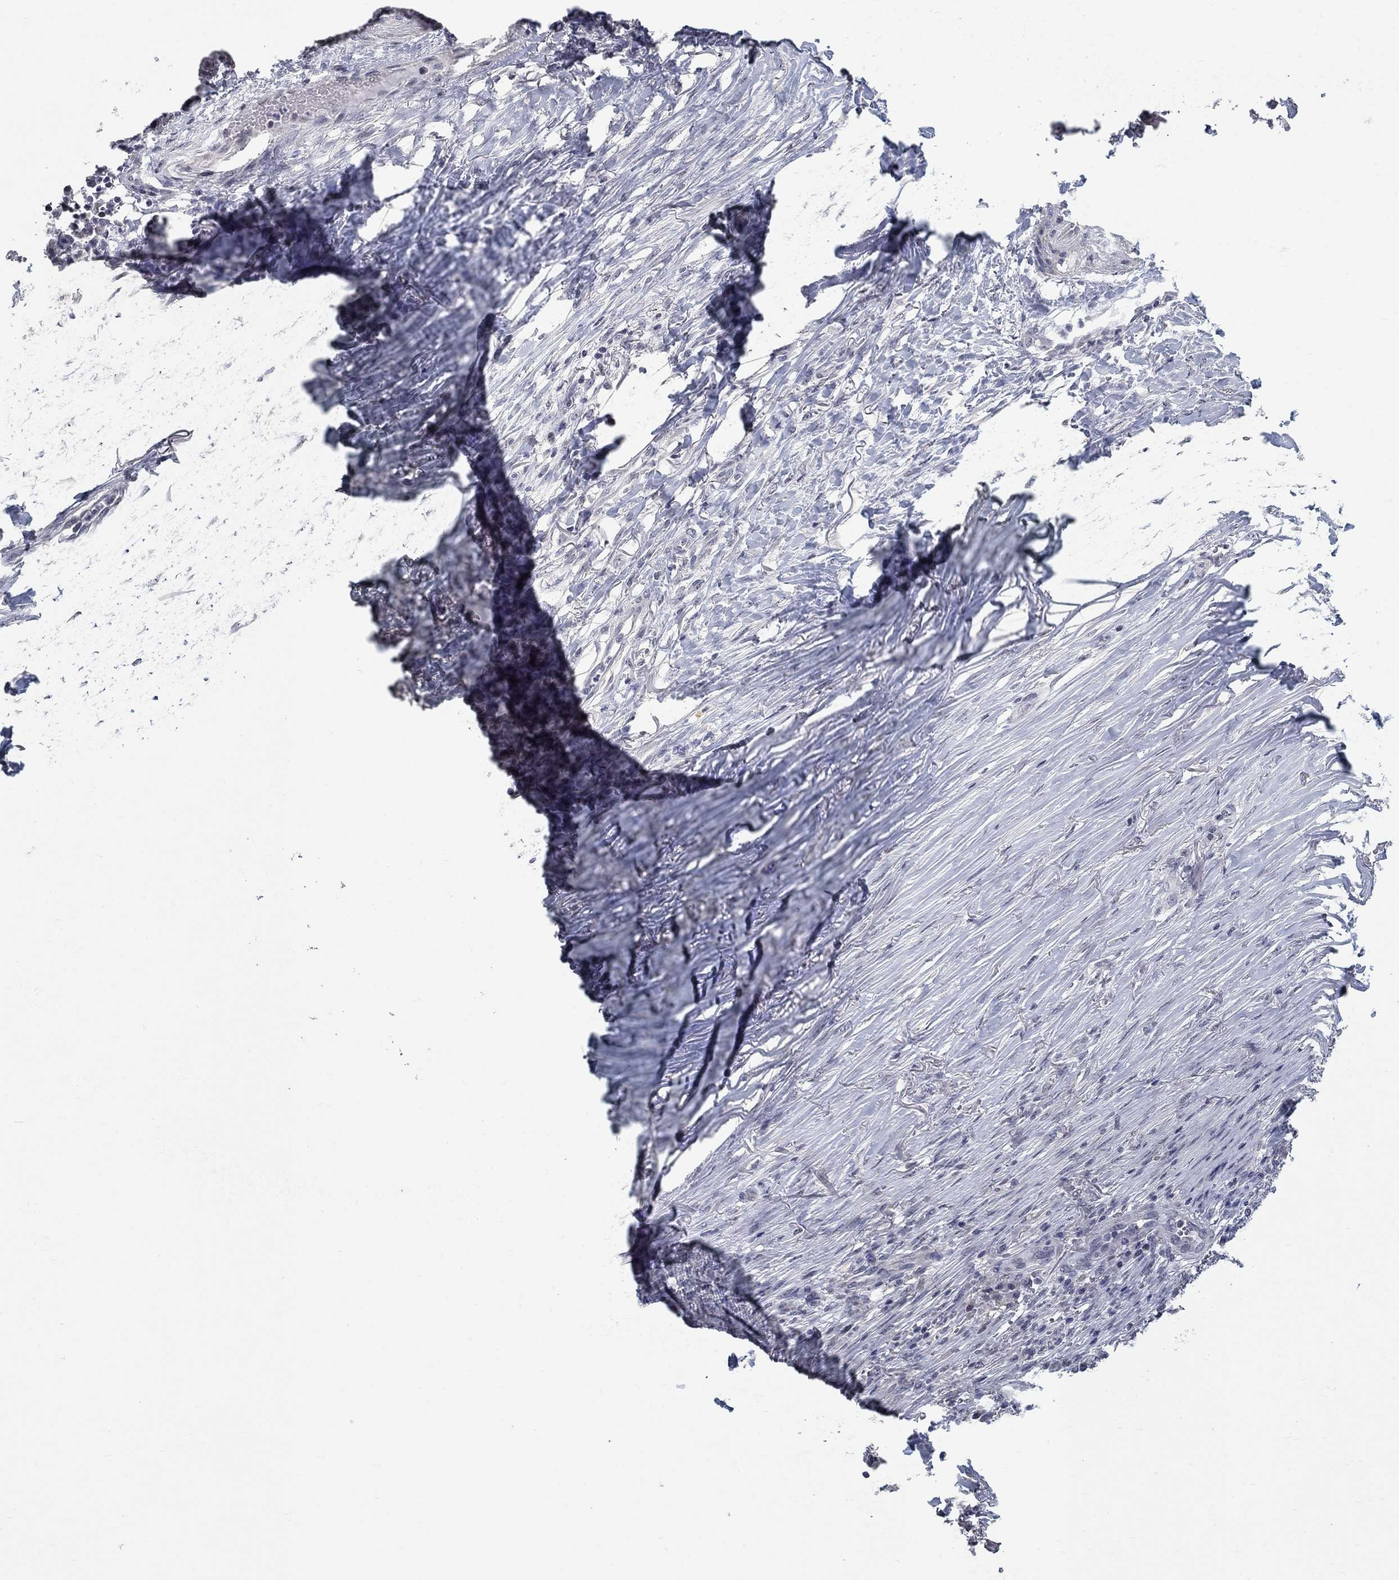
{"staining": {"intensity": "negative", "quantity": "none", "location": "none"}, "tissue": "skin cancer", "cell_type": "Tumor cells", "image_type": "cancer", "snomed": [{"axis": "morphology", "description": "Squamous cell carcinoma, NOS"}, {"axis": "topography", "description": "Skin"}], "caption": "Immunohistochemical staining of human skin cancer demonstrates no significant expression in tumor cells.", "gene": "SPATA33", "patient": {"sex": "male", "age": 70}}